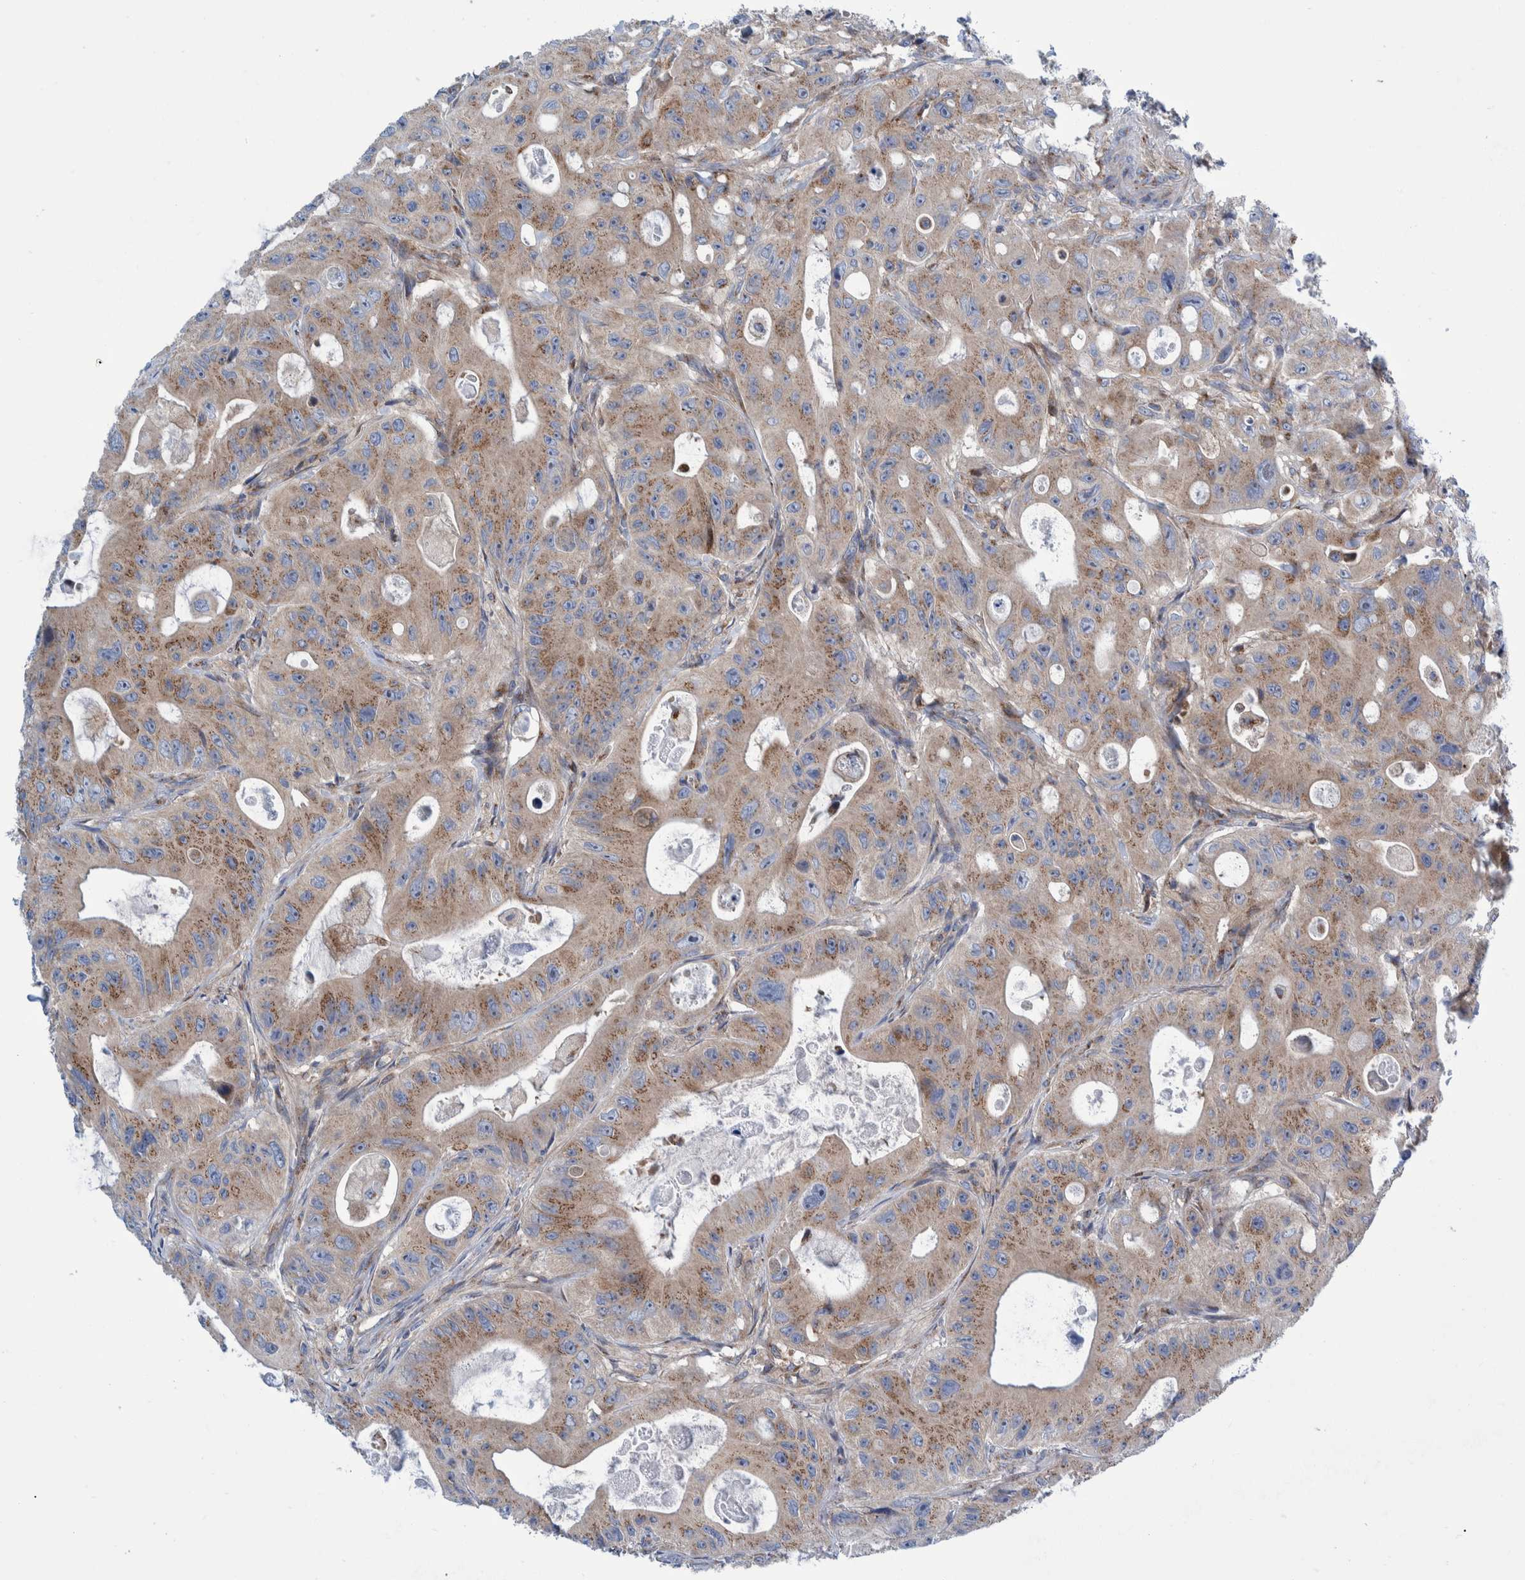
{"staining": {"intensity": "weak", "quantity": ">75%", "location": "cytoplasmic/membranous"}, "tissue": "colorectal cancer", "cell_type": "Tumor cells", "image_type": "cancer", "snomed": [{"axis": "morphology", "description": "Adenocarcinoma, NOS"}, {"axis": "topography", "description": "Colon"}], "caption": "Protein staining of colorectal cancer (adenocarcinoma) tissue exhibits weak cytoplasmic/membranous expression in approximately >75% of tumor cells.", "gene": "TRIM58", "patient": {"sex": "female", "age": 46}}